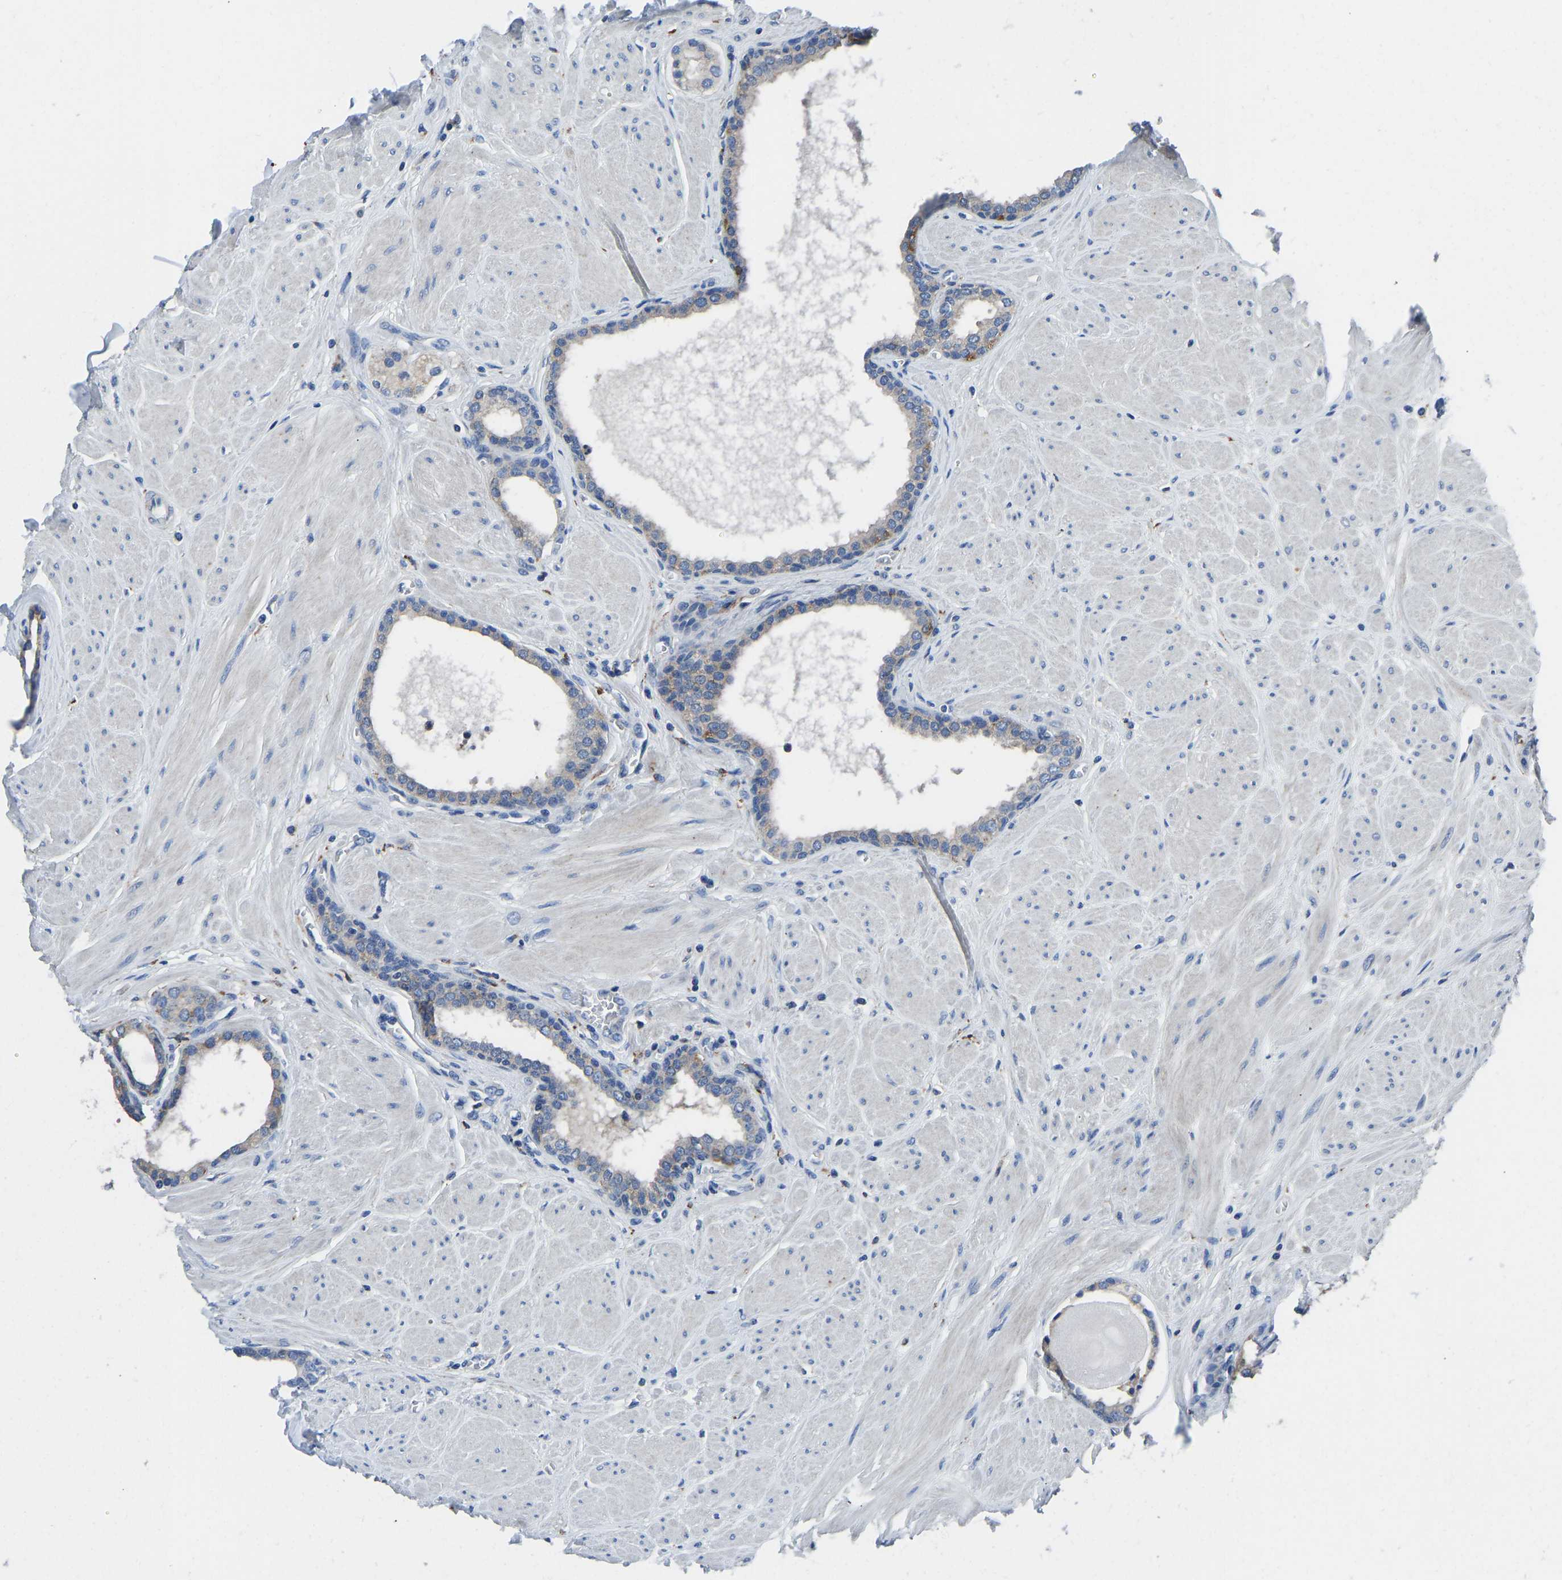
{"staining": {"intensity": "moderate", "quantity": "<25%", "location": "cytoplasmic/membranous"}, "tissue": "prostate", "cell_type": "Glandular cells", "image_type": "normal", "snomed": [{"axis": "morphology", "description": "Normal tissue, NOS"}, {"axis": "topography", "description": "Prostate"}], "caption": "Immunohistochemistry (IHC) staining of benign prostate, which shows low levels of moderate cytoplasmic/membranous staining in about <25% of glandular cells indicating moderate cytoplasmic/membranous protein positivity. The staining was performed using DAB (3,3'-diaminobenzidine) (brown) for protein detection and nuclei were counterstained in hematoxylin (blue).", "gene": "ATP6V1E1", "patient": {"sex": "male", "age": 51}}